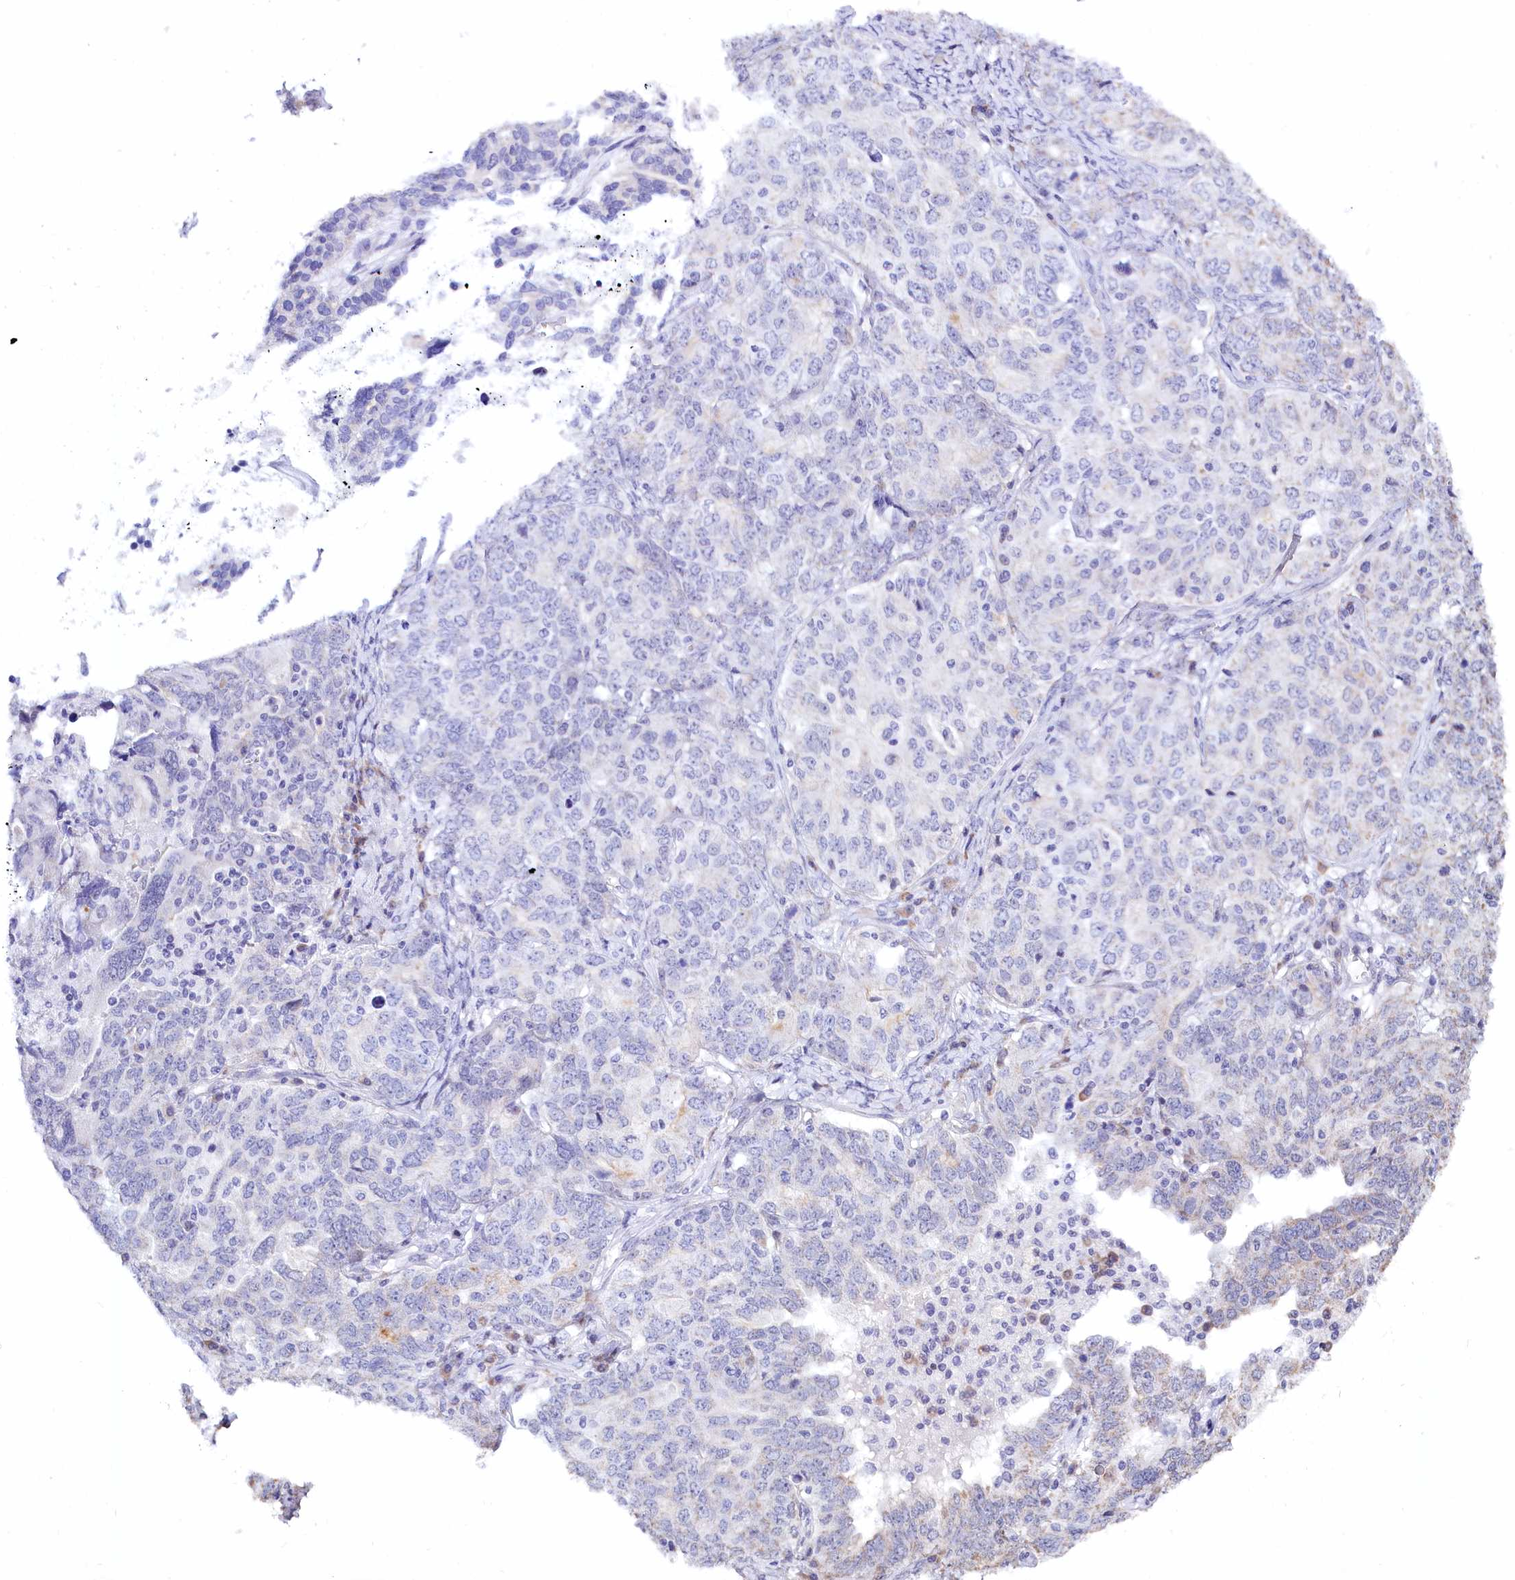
{"staining": {"intensity": "negative", "quantity": "none", "location": "none"}, "tissue": "ovarian cancer", "cell_type": "Tumor cells", "image_type": "cancer", "snomed": [{"axis": "morphology", "description": "Carcinoma, endometroid"}, {"axis": "topography", "description": "Ovary"}], "caption": "Photomicrograph shows no protein positivity in tumor cells of endometroid carcinoma (ovarian) tissue. Nuclei are stained in blue.", "gene": "SPATS2", "patient": {"sex": "female", "age": 62}}